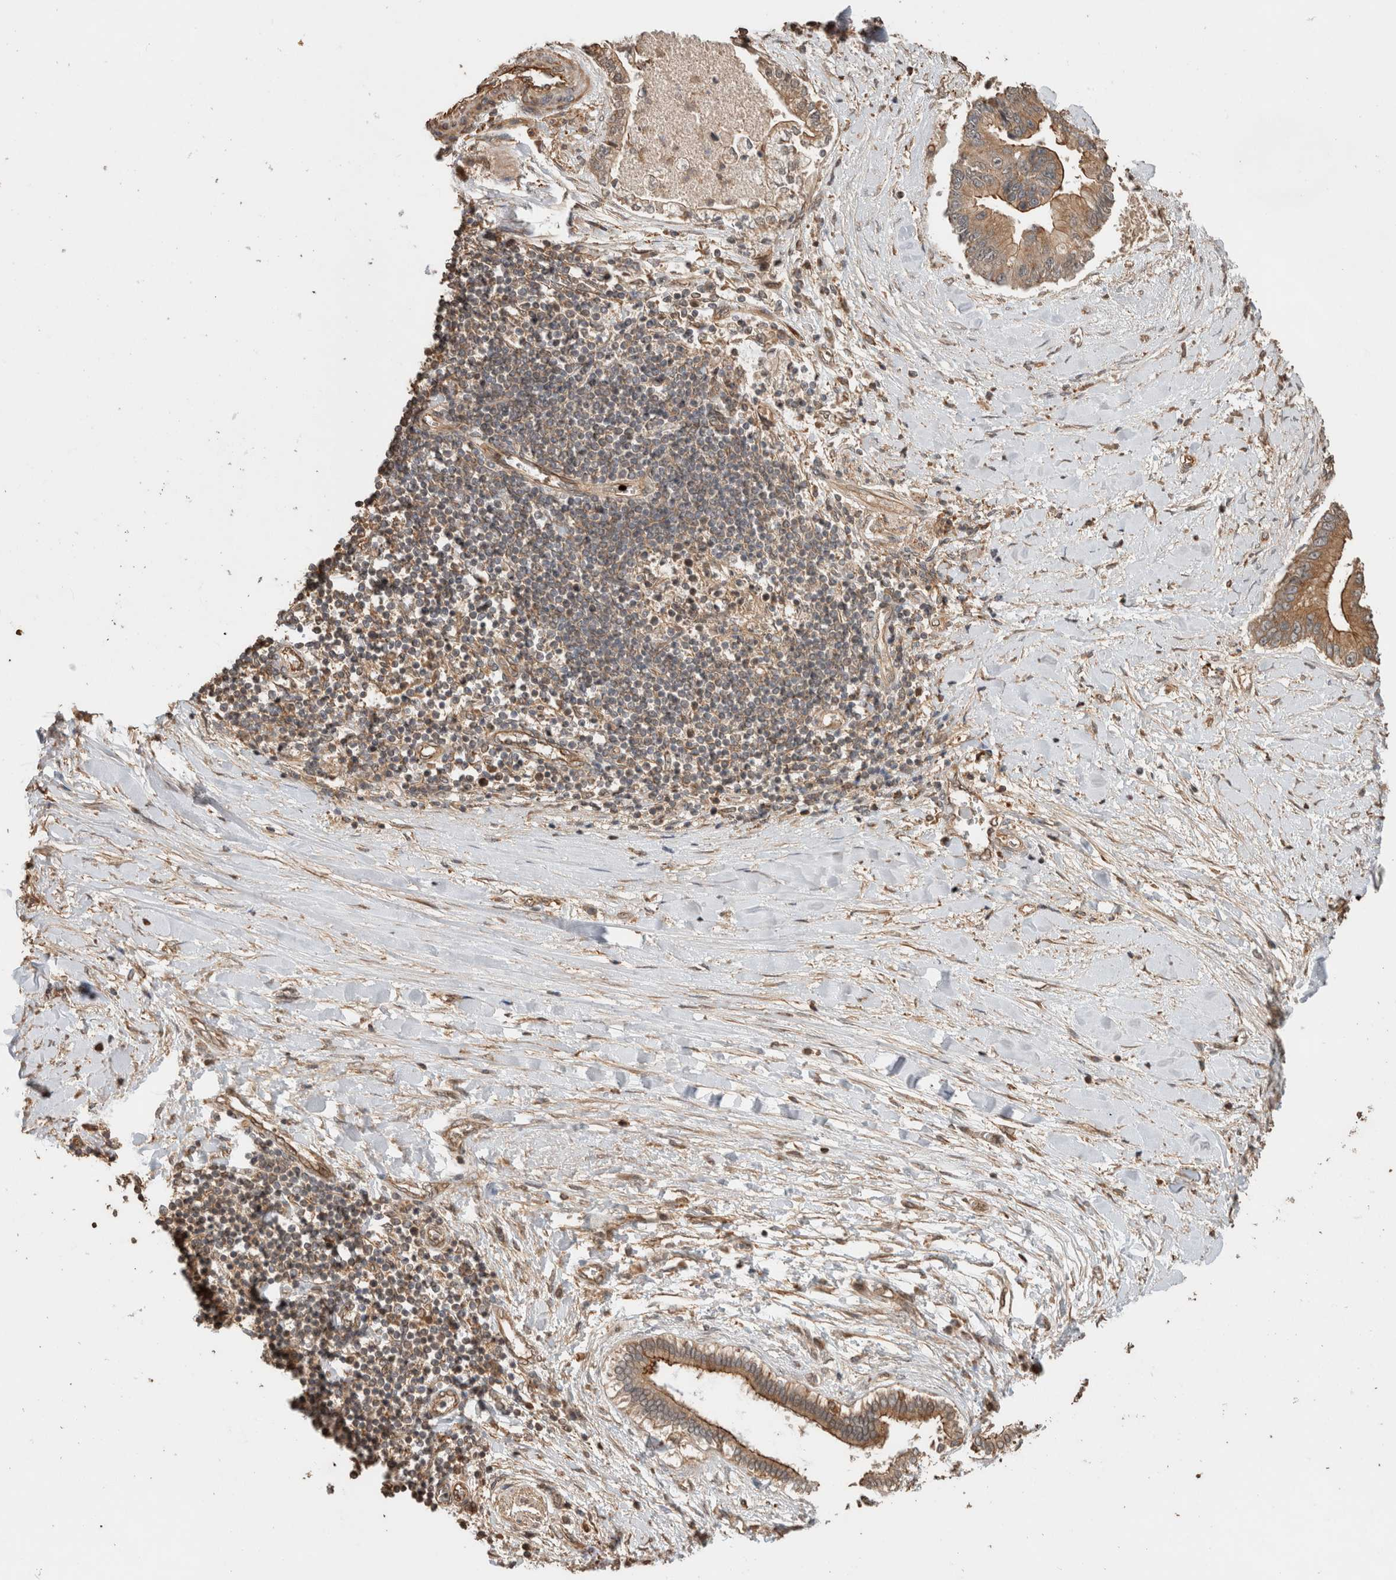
{"staining": {"intensity": "moderate", "quantity": ">75%", "location": "cytoplasmic/membranous"}, "tissue": "liver cancer", "cell_type": "Tumor cells", "image_type": "cancer", "snomed": [{"axis": "morphology", "description": "Cholangiocarcinoma"}, {"axis": "topography", "description": "Liver"}], "caption": "Protein staining demonstrates moderate cytoplasmic/membranous expression in approximately >75% of tumor cells in liver cancer (cholangiocarcinoma).", "gene": "OTUD6B", "patient": {"sex": "male", "age": 50}}